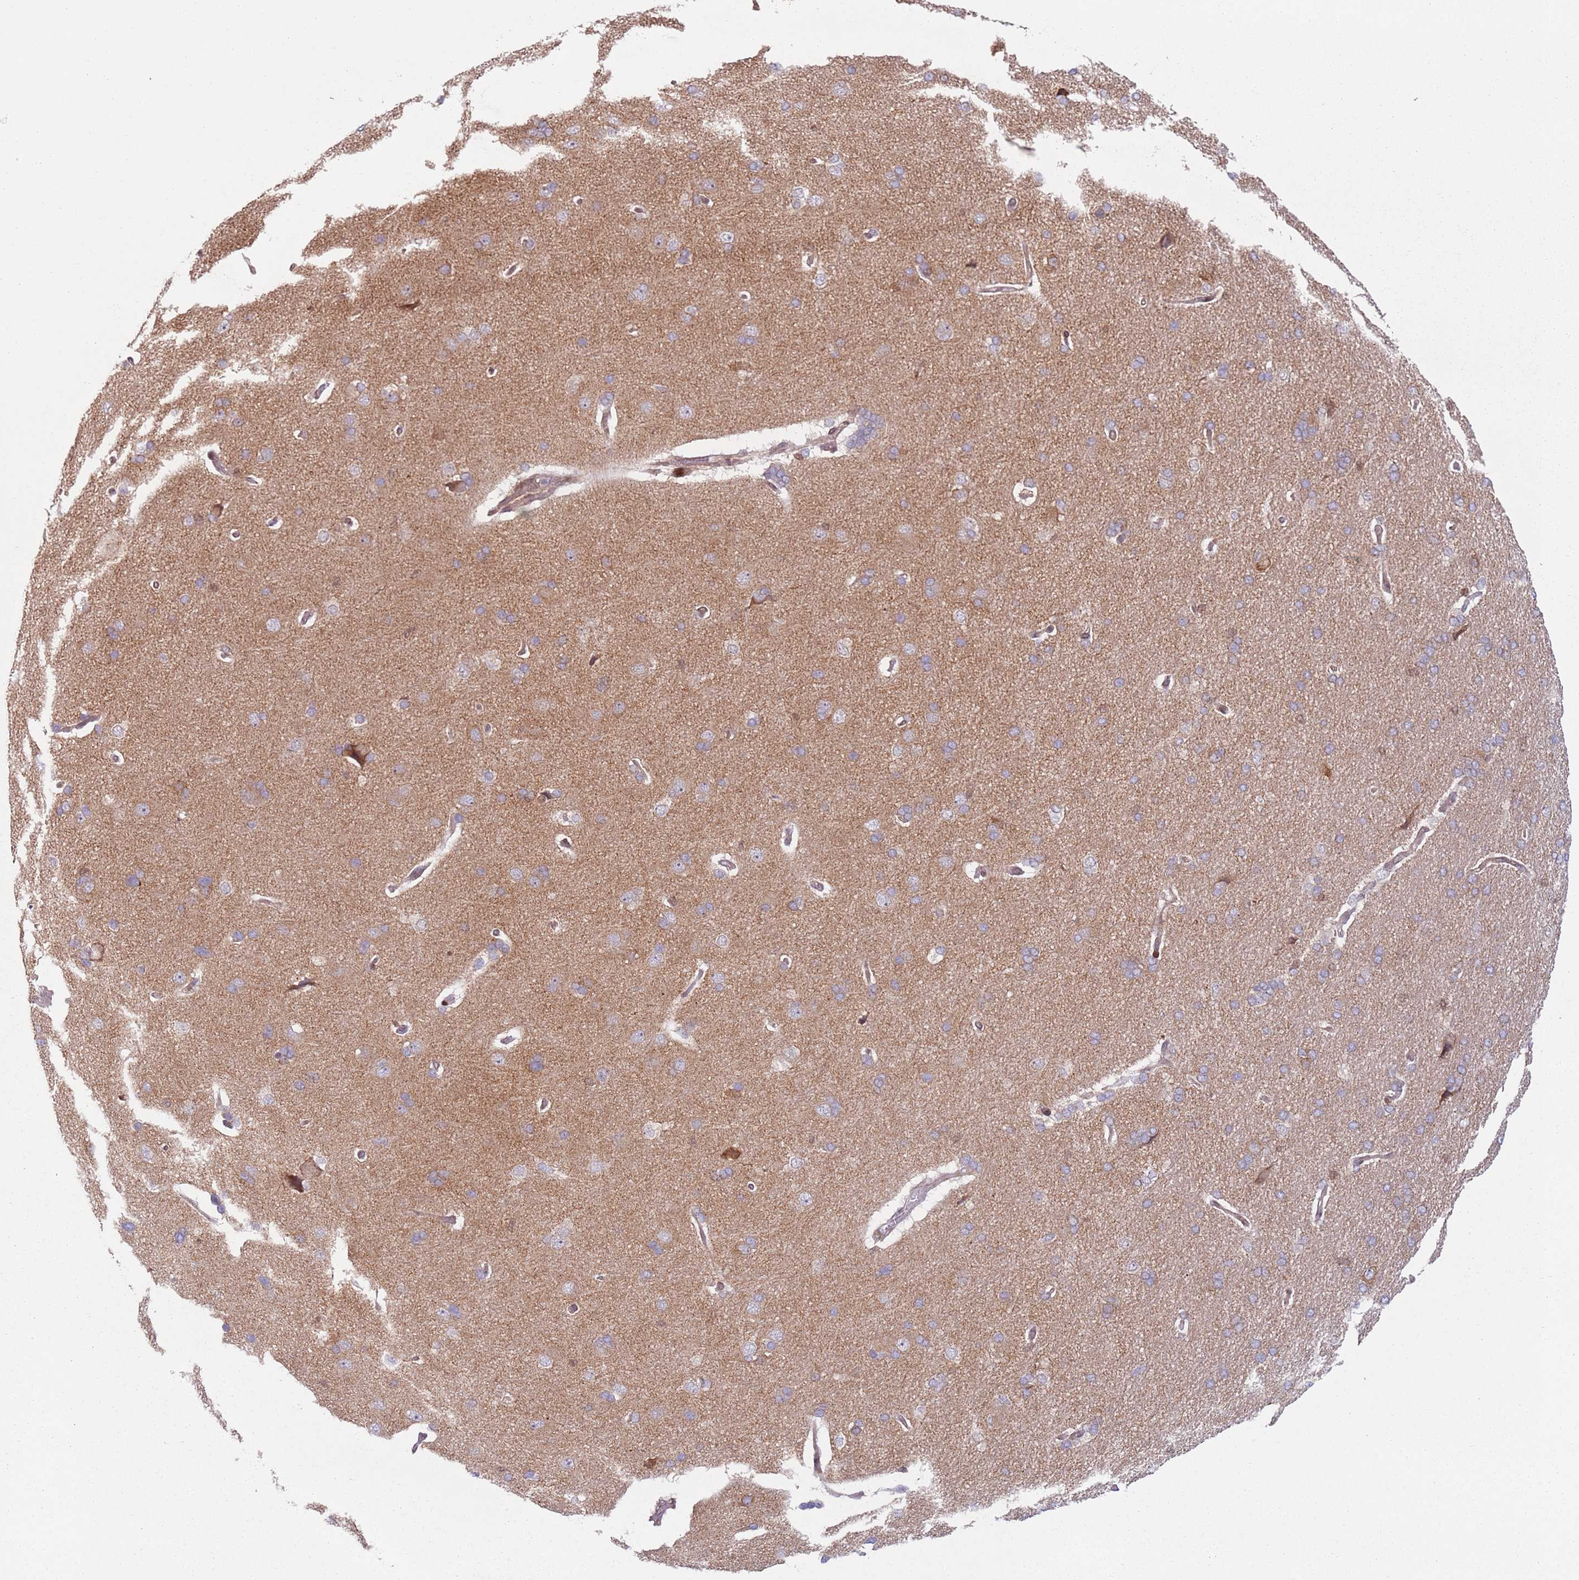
{"staining": {"intensity": "weak", "quantity": ">75%", "location": "cytoplasmic/membranous"}, "tissue": "cerebral cortex", "cell_type": "Endothelial cells", "image_type": "normal", "snomed": [{"axis": "morphology", "description": "Normal tissue, NOS"}, {"axis": "topography", "description": "Cerebral cortex"}], "caption": "The image displays a brown stain indicating the presence of a protein in the cytoplasmic/membranous of endothelial cells in cerebral cortex.", "gene": "HNRNPLL", "patient": {"sex": "male", "age": 62}}